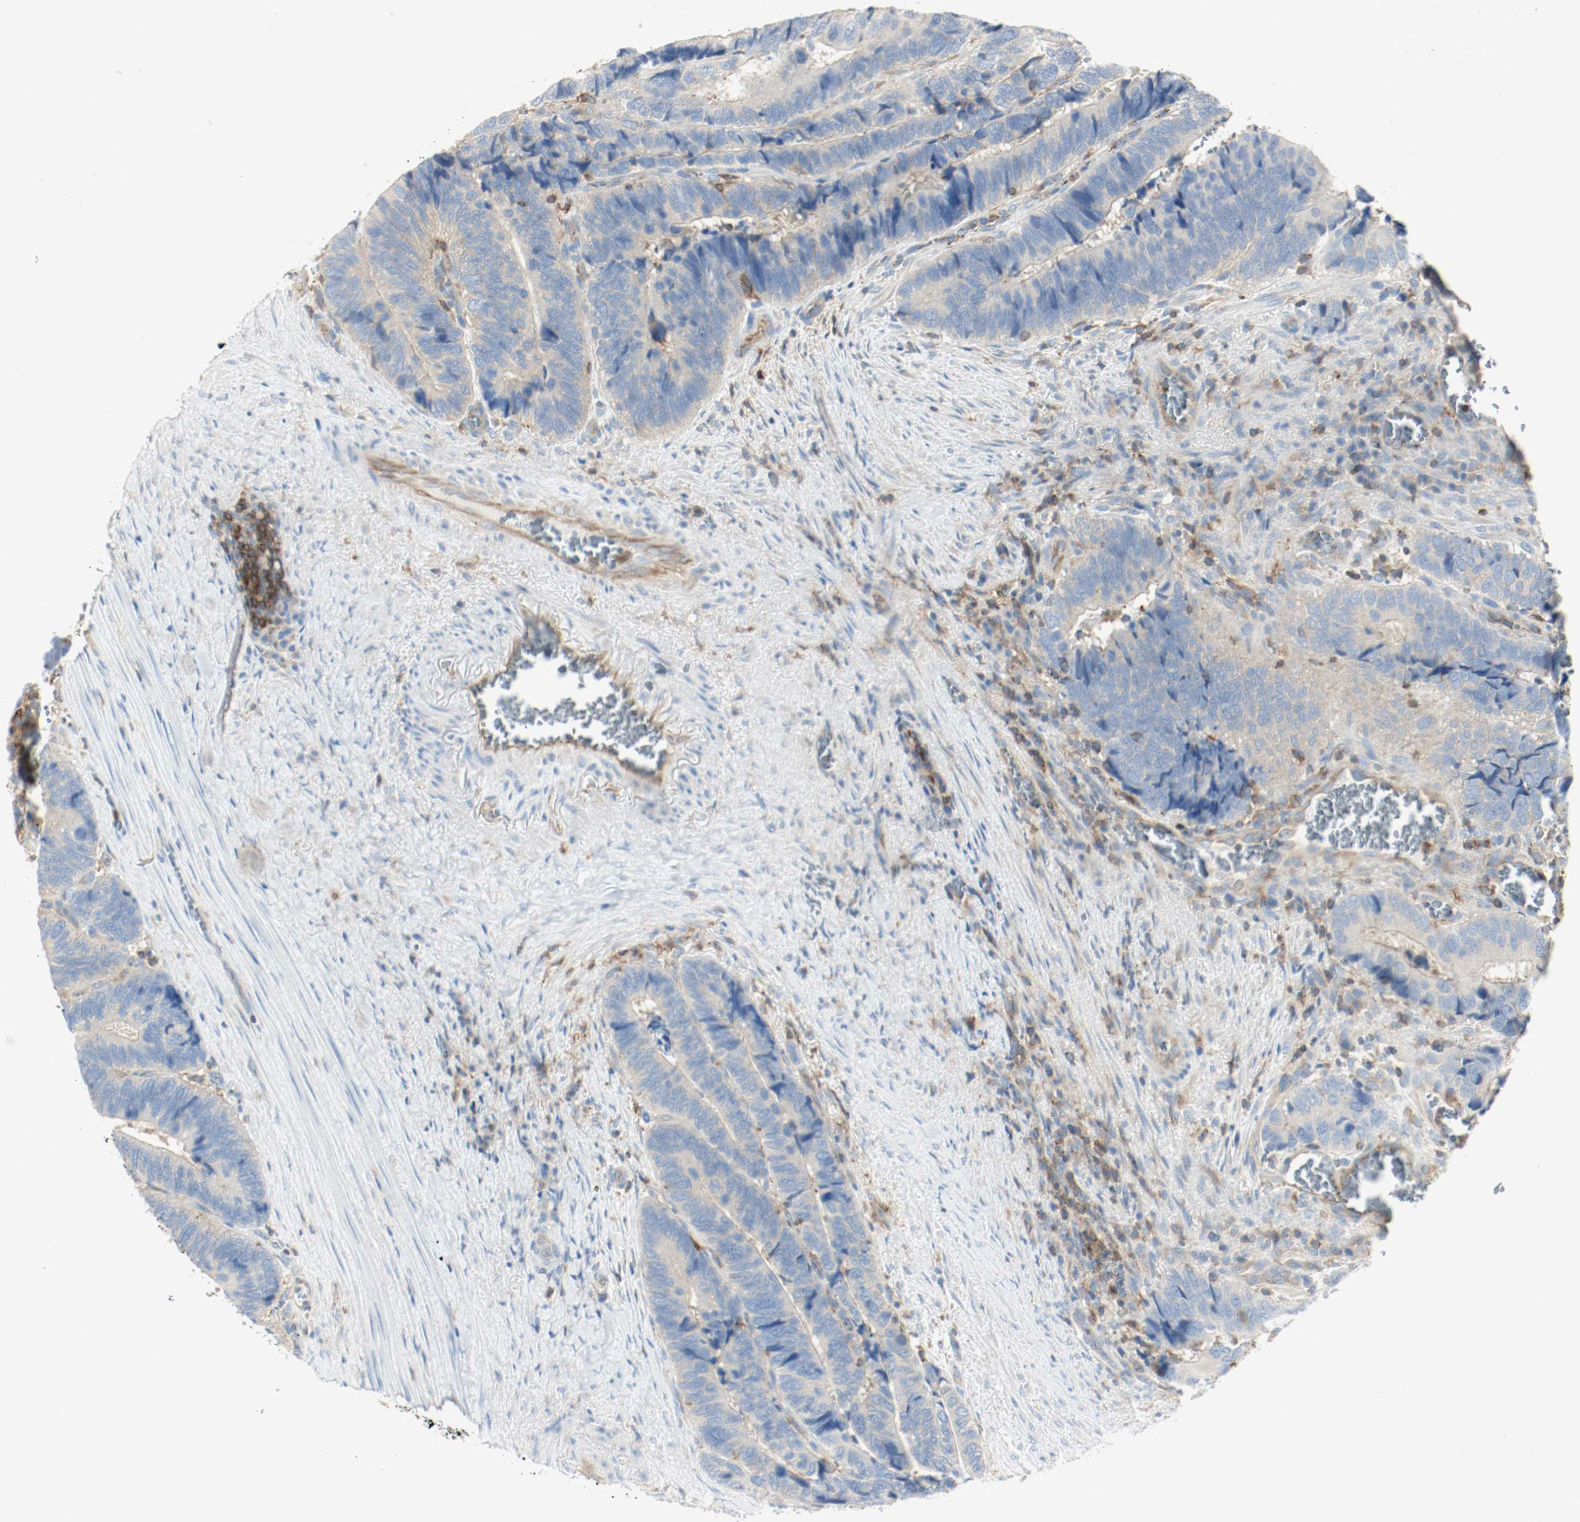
{"staining": {"intensity": "weak", "quantity": "25%-75%", "location": "cytoplasmic/membranous"}, "tissue": "colorectal cancer", "cell_type": "Tumor cells", "image_type": "cancer", "snomed": [{"axis": "morphology", "description": "Adenocarcinoma, NOS"}, {"axis": "topography", "description": "Colon"}], "caption": "A photomicrograph showing weak cytoplasmic/membranous expression in about 25%-75% of tumor cells in colorectal adenocarcinoma, as visualized by brown immunohistochemical staining.", "gene": "ARPC1B", "patient": {"sex": "male", "age": 72}}